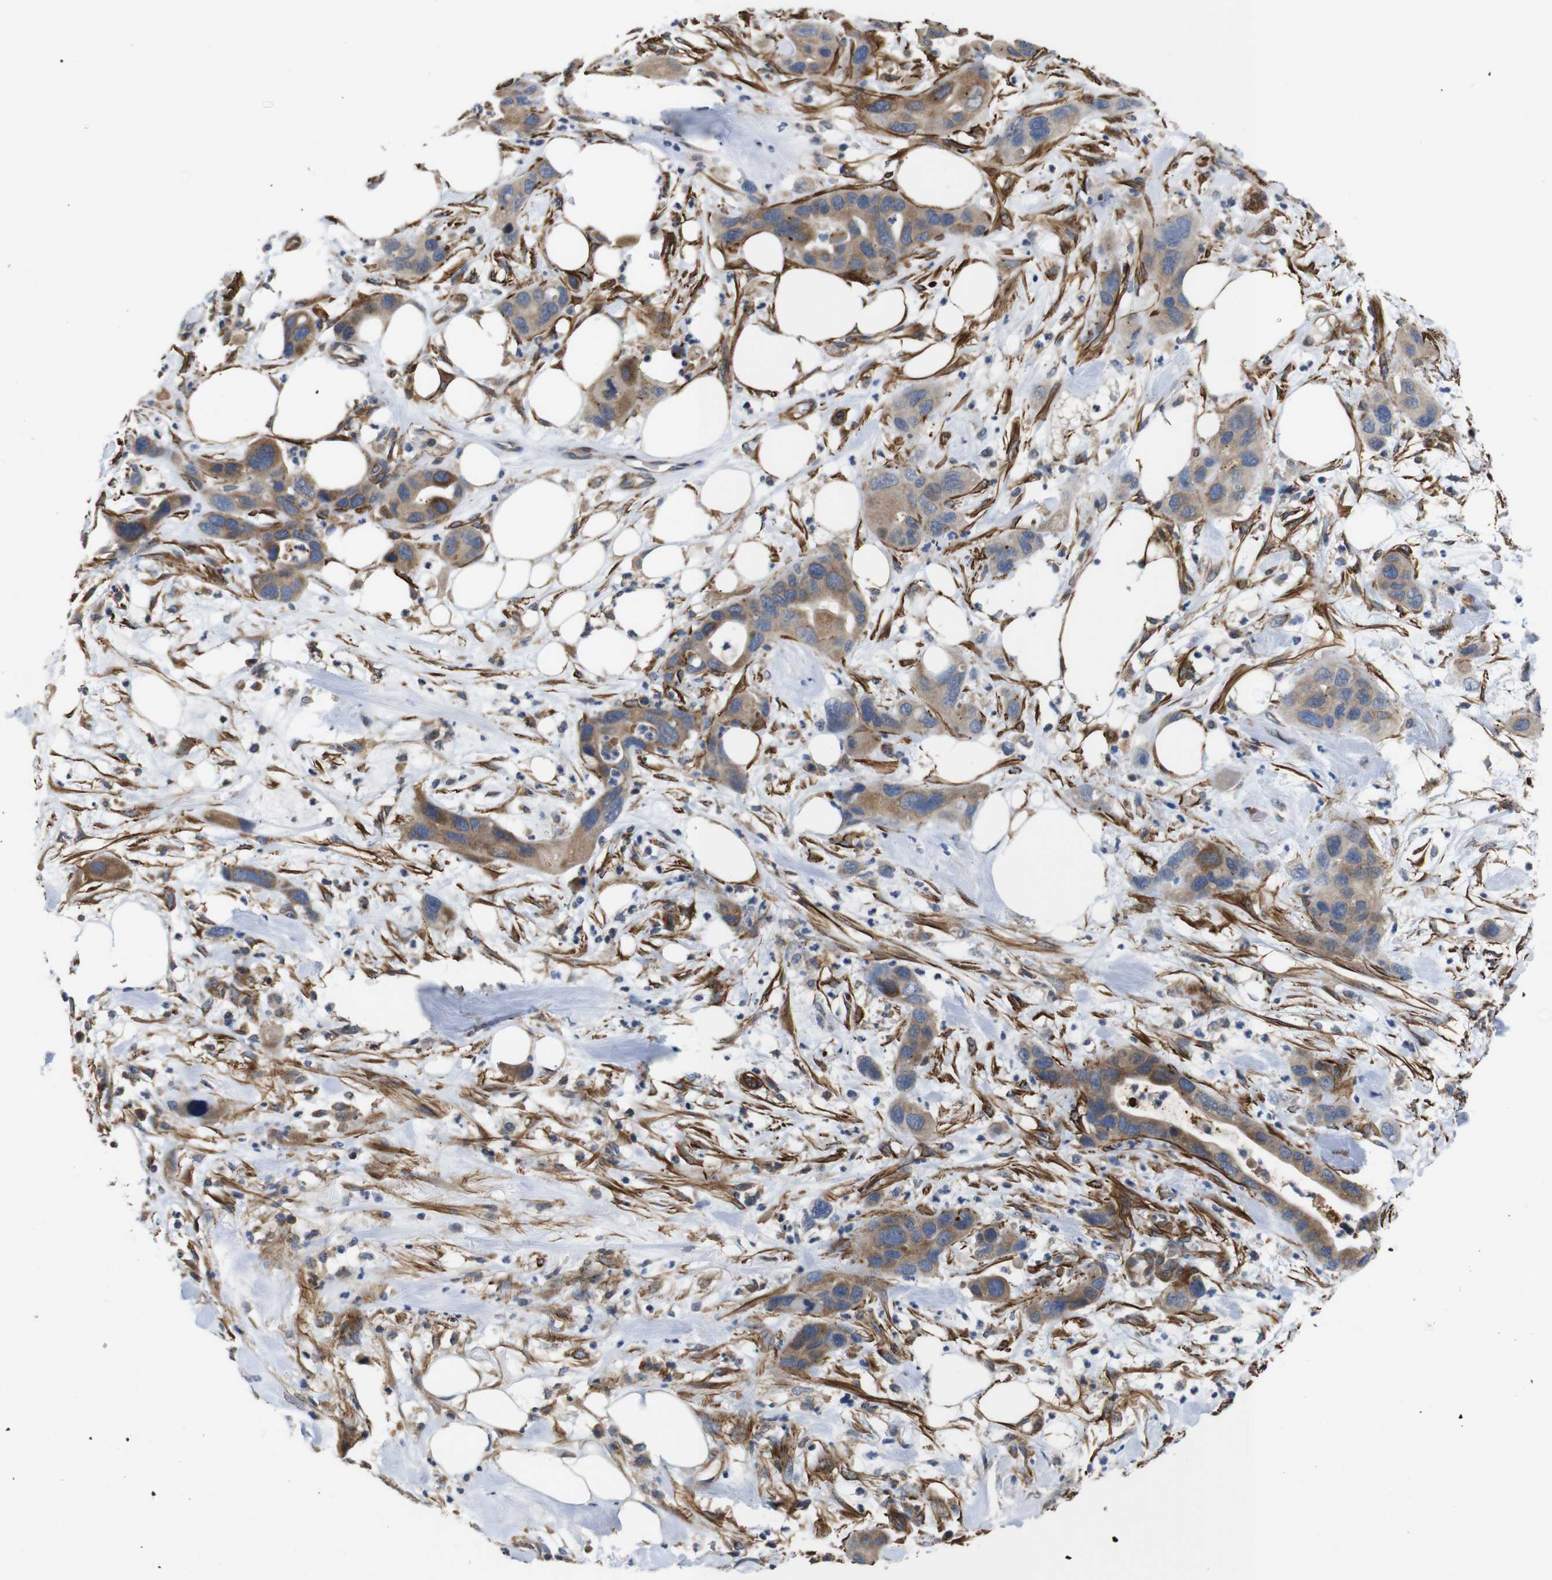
{"staining": {"intensity": "moderate", "quantity": ">75%", "location": "cytoplasmic/membranous"}, "tissue": "pancreatic cancer", "cell_type": "Tumor cells", "image_type": "cancer", "snomed": [{"axis": "morphology", "description": "Adenocarcinoma, NOS"}, {"axis": "topography", "description": "Pancreas"}], "caption": "Protein expression analysis of adenocarcinoma (pancreatic) shows moderate cytoplasmic/membranous positivity in about >75% of tumor cells.", "gene": "GGT7", "patient": {"sex": "female", "age": 71}}